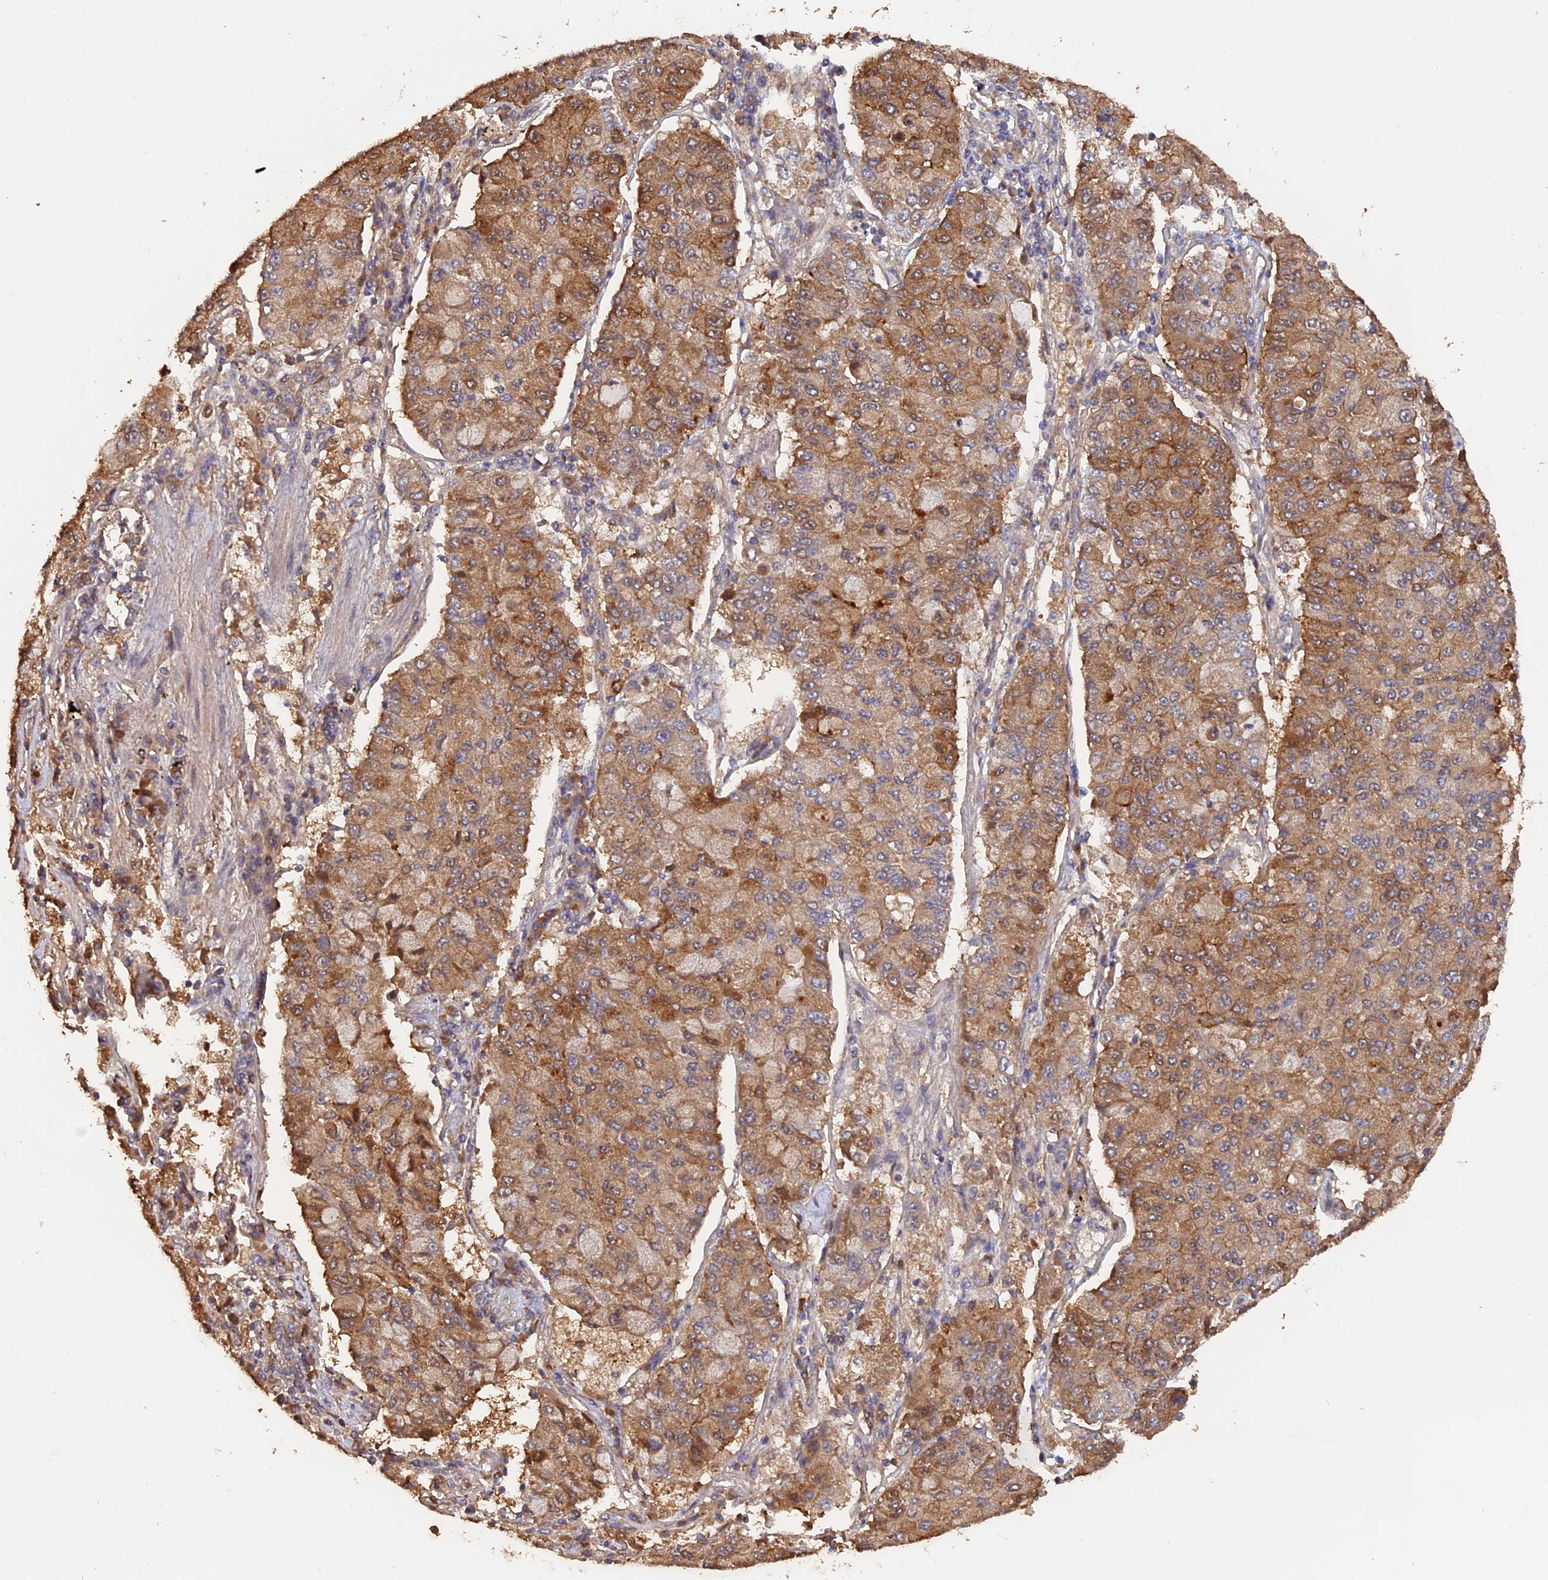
{"staining": {"intensity": "moderate", "quantity": ">75%", "location": "cytoplasmic/membranous"}, "tissue": "lung cancer", "cell_type": "Tumor cells", "image_type": "cancer", "snomed": [{"axis": "morphology", "description": "Squamous cell carcinoma, NOS"}, {"axis": "topography", "description": "Lung"}], "caption": "Brown immunohistochemical staining in human lung cancer shows moderate cytoplasmic/membranous staining in approximately >75% of tumor cells.", "gene": "RASAL1", "patient": {"sex": "male", "age": 74}}